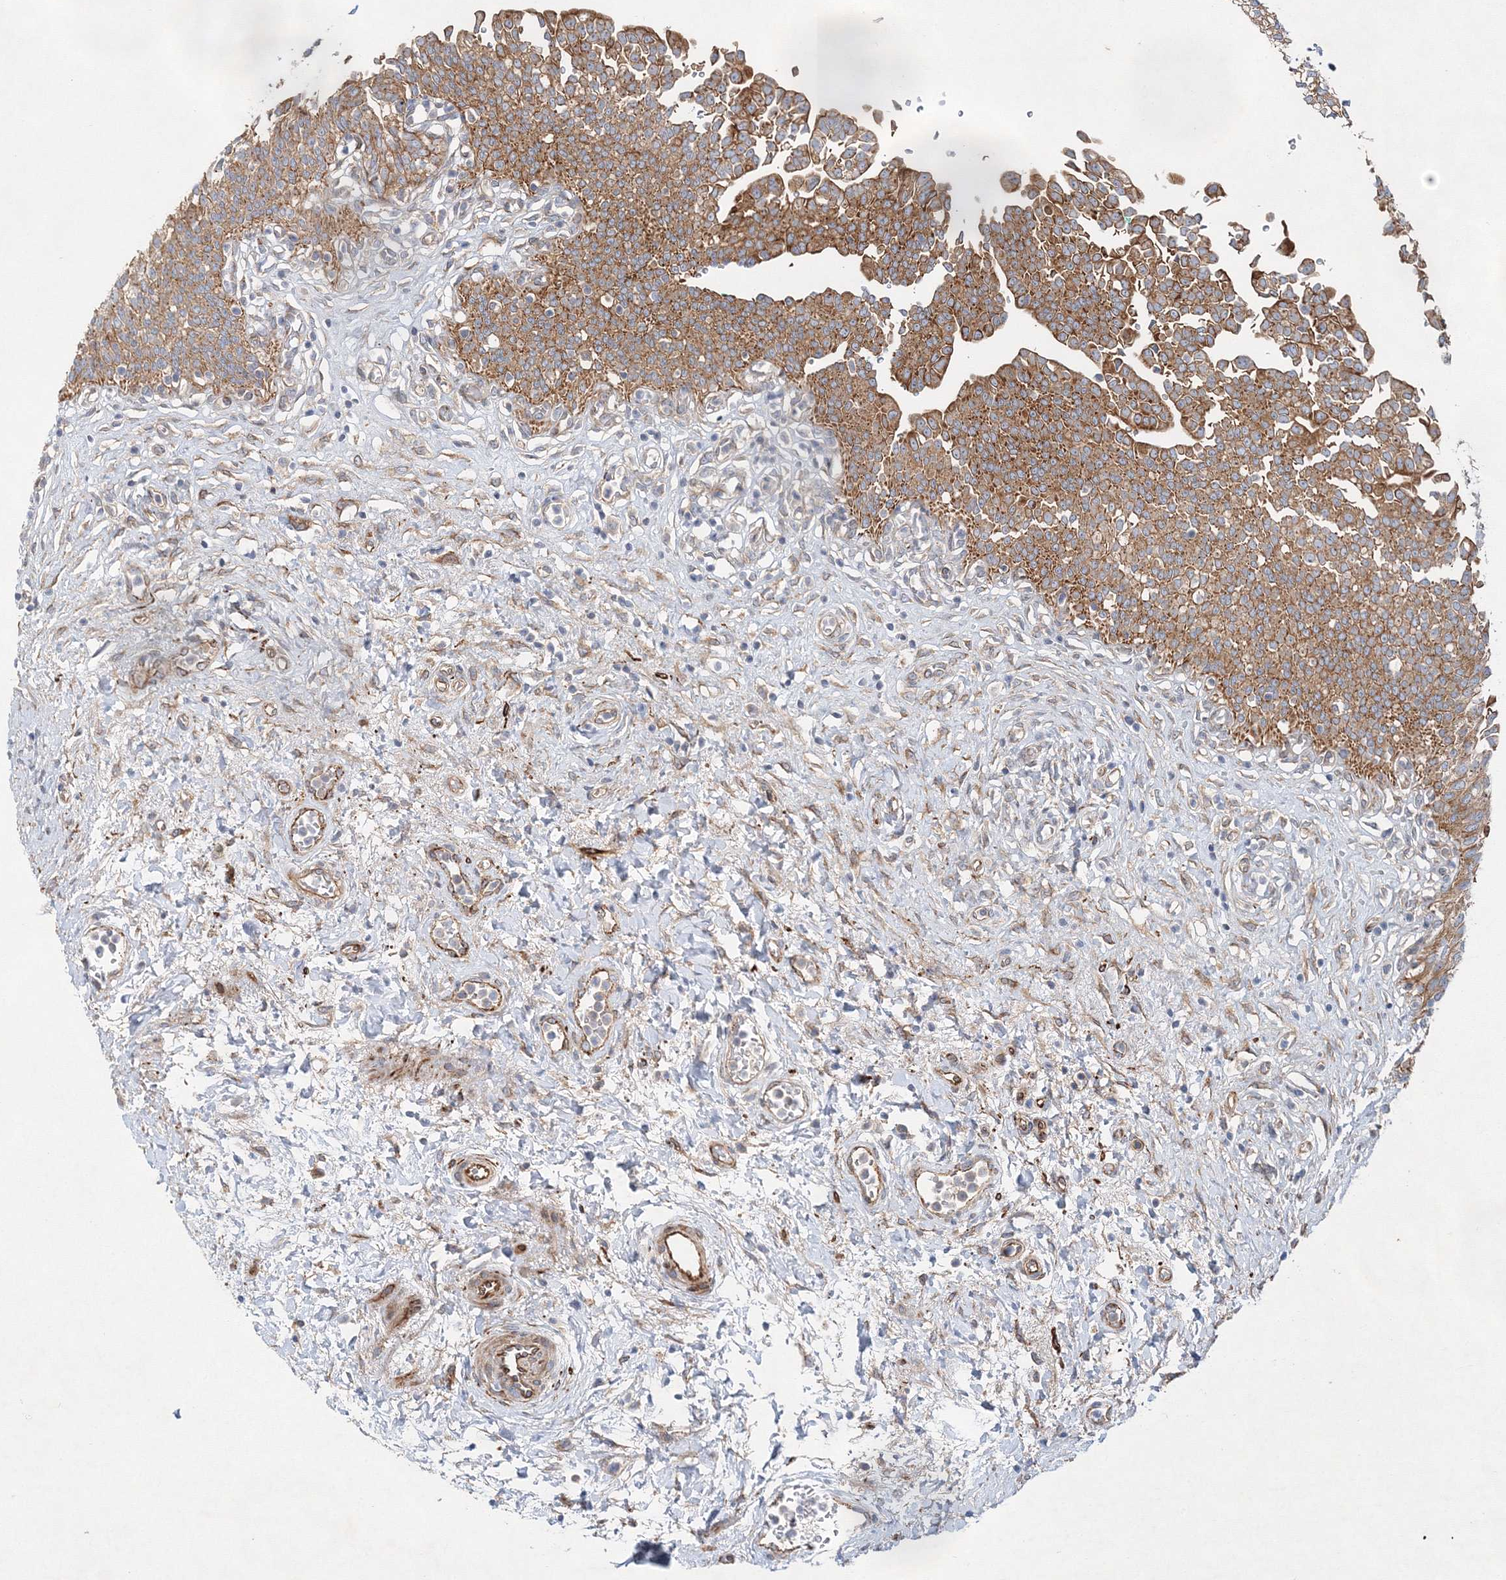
{"staining": {"intensity": "moderate", "quantity": ">75%", "location": "cytoplasmic/membranous"}, "tissue": "urinary bladder", "cell_type": "Urothelial cells", "image_type": "normal", "snomed": [{"axis": "morphology", "description": "Urothelial carcinoma, High grade"}, {"axis": "topography", "description": "Urinary bladder"}], "caption": "Urothelial cells exhibit moderate cytoplasmic/membranous staining in about >75% of cells in unremarkable urinary bladder.", "gene": "ZFYVE16", "patient": {"sex": "male", "age": 46}}